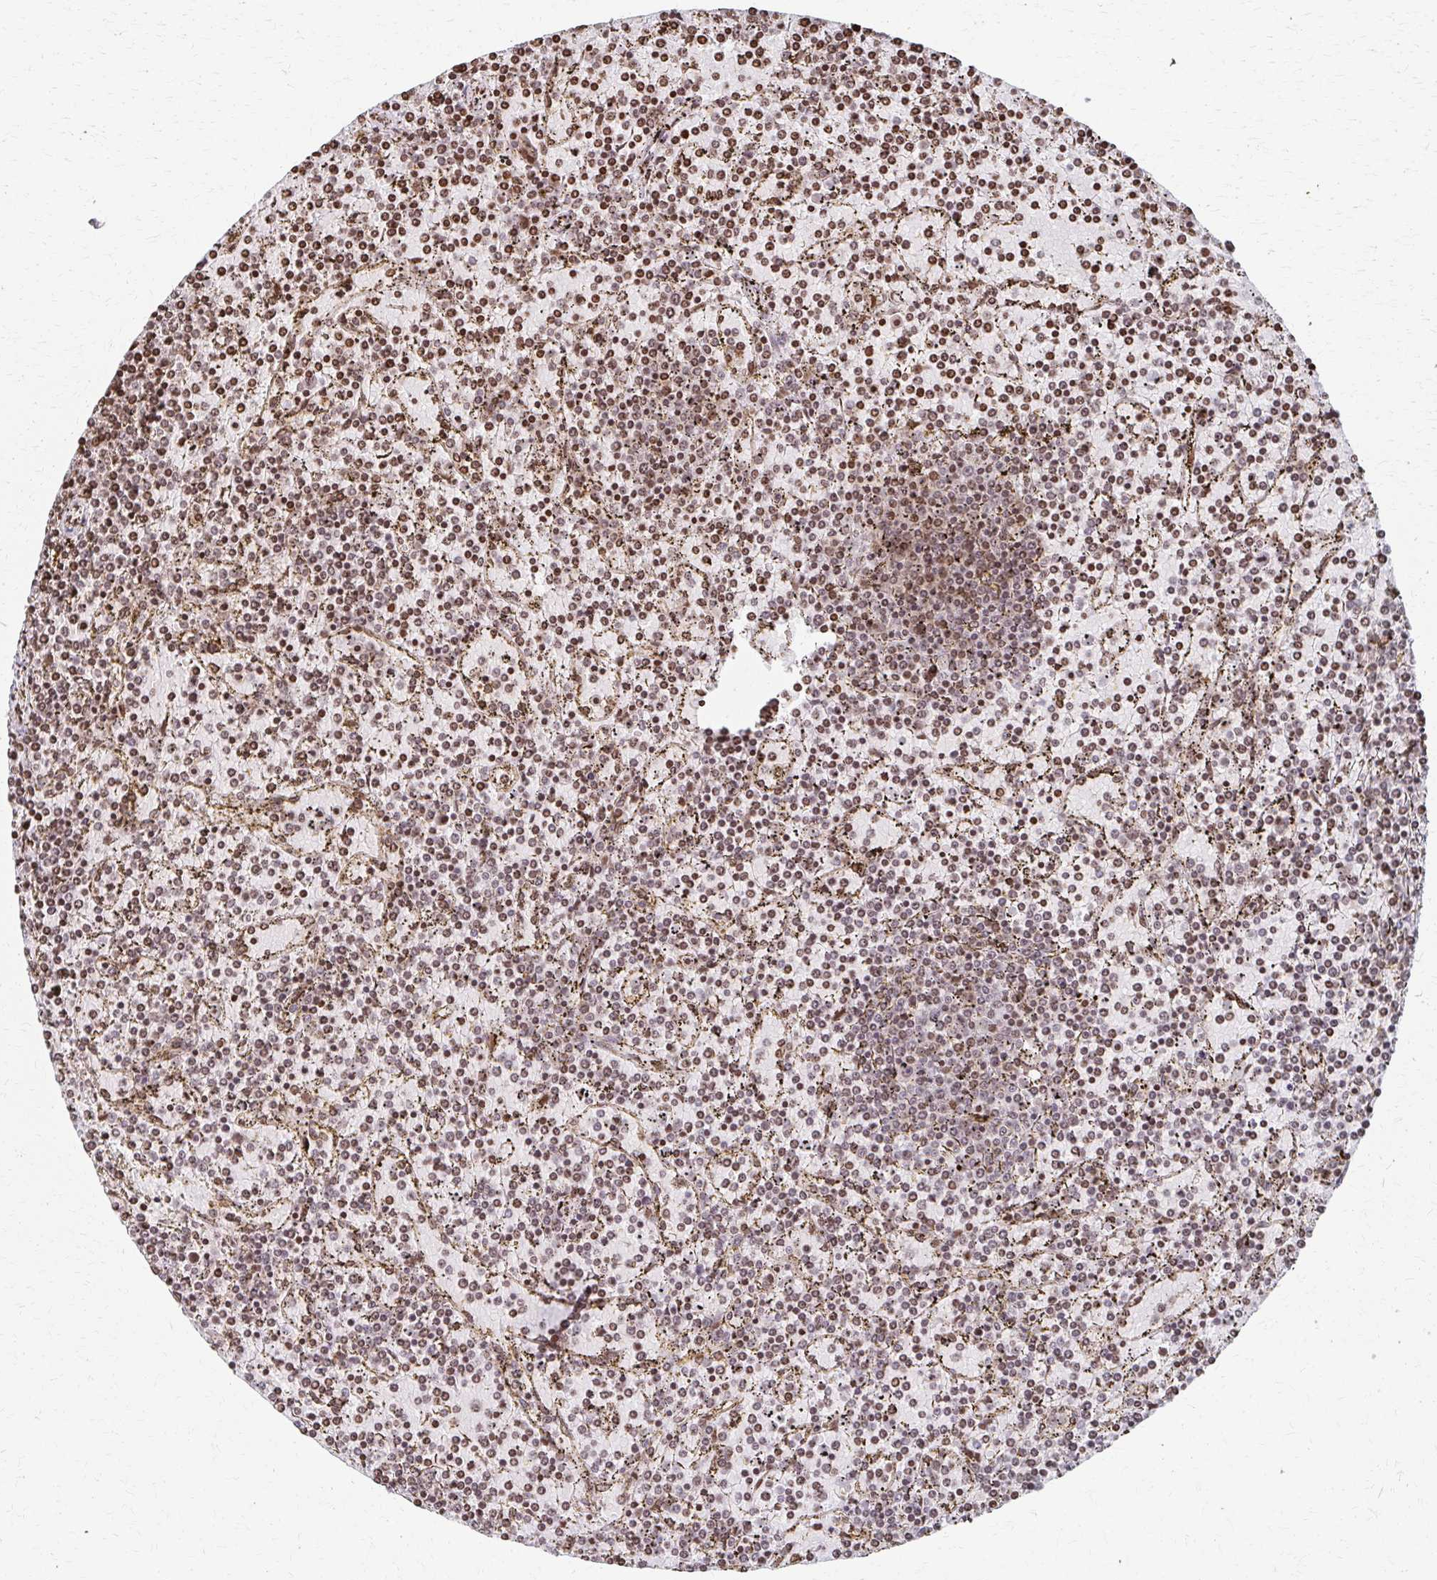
{"staining": {"intensity": "moderate", "quantity": "<25%", "location": "nuclear"}, "tissue": "lymphoma", "cell_type": "Tumor cells", "image_type": "cancer", "snomed": [{"axis": "morphology", "description": "Malignant lymphoma, non-Hodgkin's type, Low grade"}, {"axis": "topography", "description": "Spleen"}], "caption": "Moderate nuclear protein positivity is present in approximately <25% of tumor cells in lymphoma.", "gene": "PSMD7", "patient": {"sex": "female", "age": 77}}